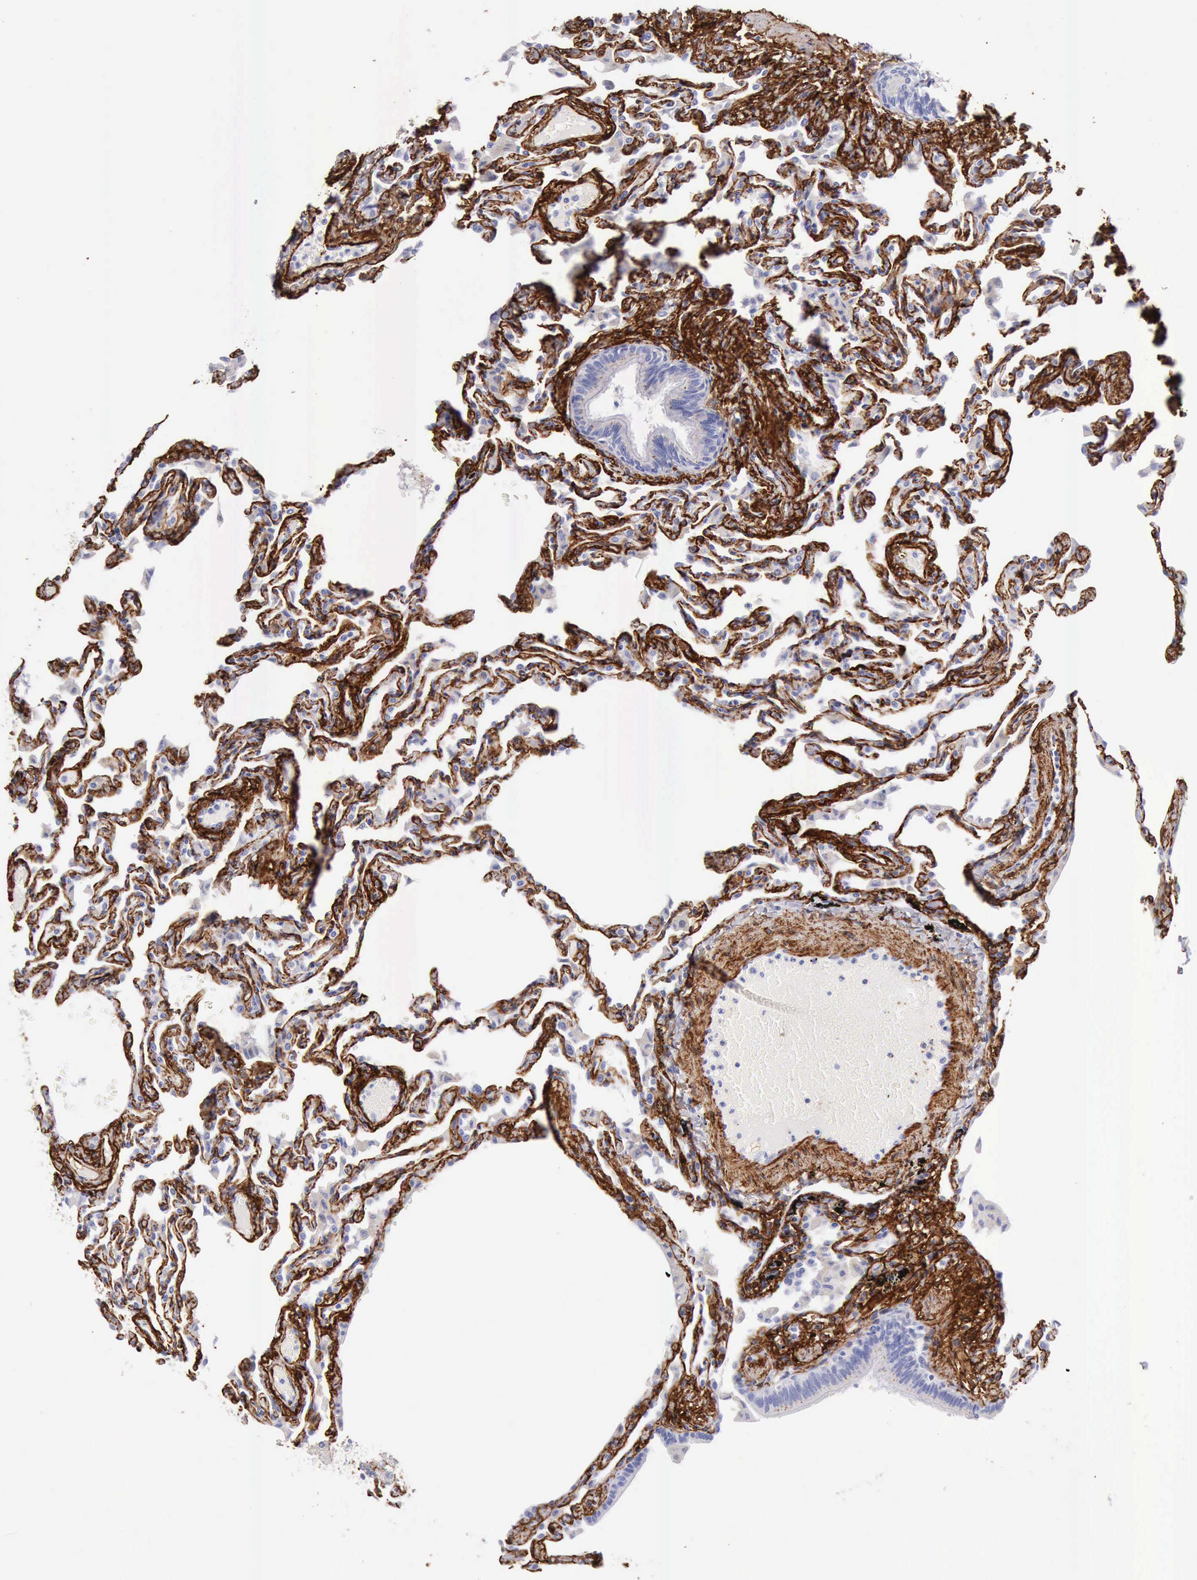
{"staining": {"intensity": "strong", "quantity": "25%-75%", "location": "cytoplasmic/membranous"}, "tissue": "lung", "cell_type": "Alveolar cells", "image_type": "normal", "snomed": [{"axis": "morphology", "description": "Normal tissue, NOS"}, {"axis": "topography", "description": "Lung"}], "caption": "DAB (3,3'-diaminobenzidine) immunohistochemical staining of benign lung shows strong cytoplasmic/membranous protein expression in about 25%-75% of alveolar cells. (DAB = brown stain, brightfield microscopy at high magnification).", "gene": "AOC3", "patient": {"sex": "female", "age": 49}}